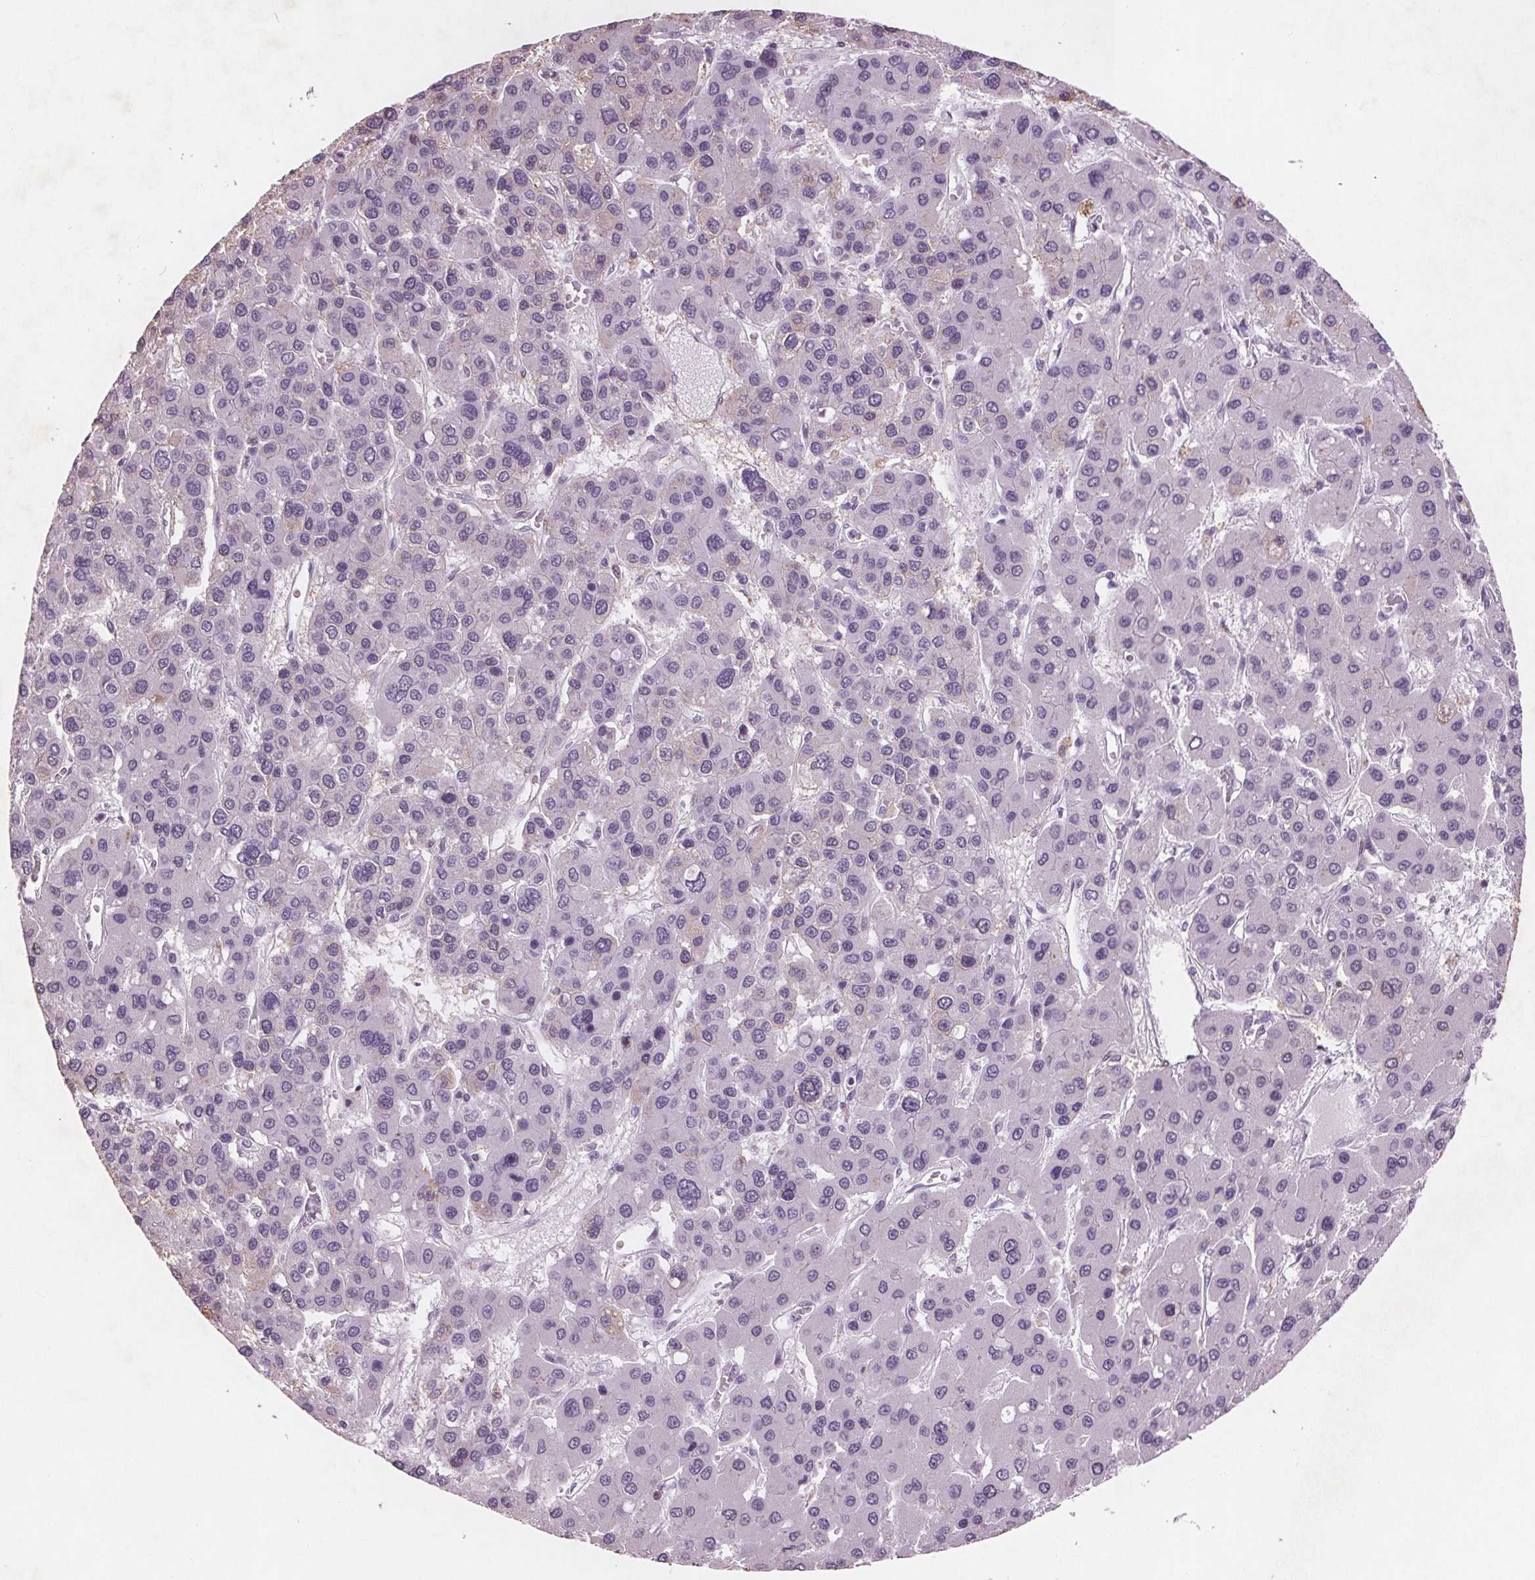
{"staining": {"intensity": "negative", "quantity": "none", "location": "none"}, "tissue": "liver cancer", "cell_type": "Tumor cells", "image_type": "cancer", "snomed": [{"axis": "morphology", "description": "Carcinoma, Hepatocellular, NOS"}, {"axis": "topography", "description": "Liver"}], "caption": "High magnification brightfield microscopy of liver hepatocellular carcinoma stained with DAB (3,3'-diaminobenzidine) (brown) and counterstained with hematoxylin (blue): tumor cells show no significant staining.", "gene": "PTPN14", "patient": {"sex": "female", "age": 41}}